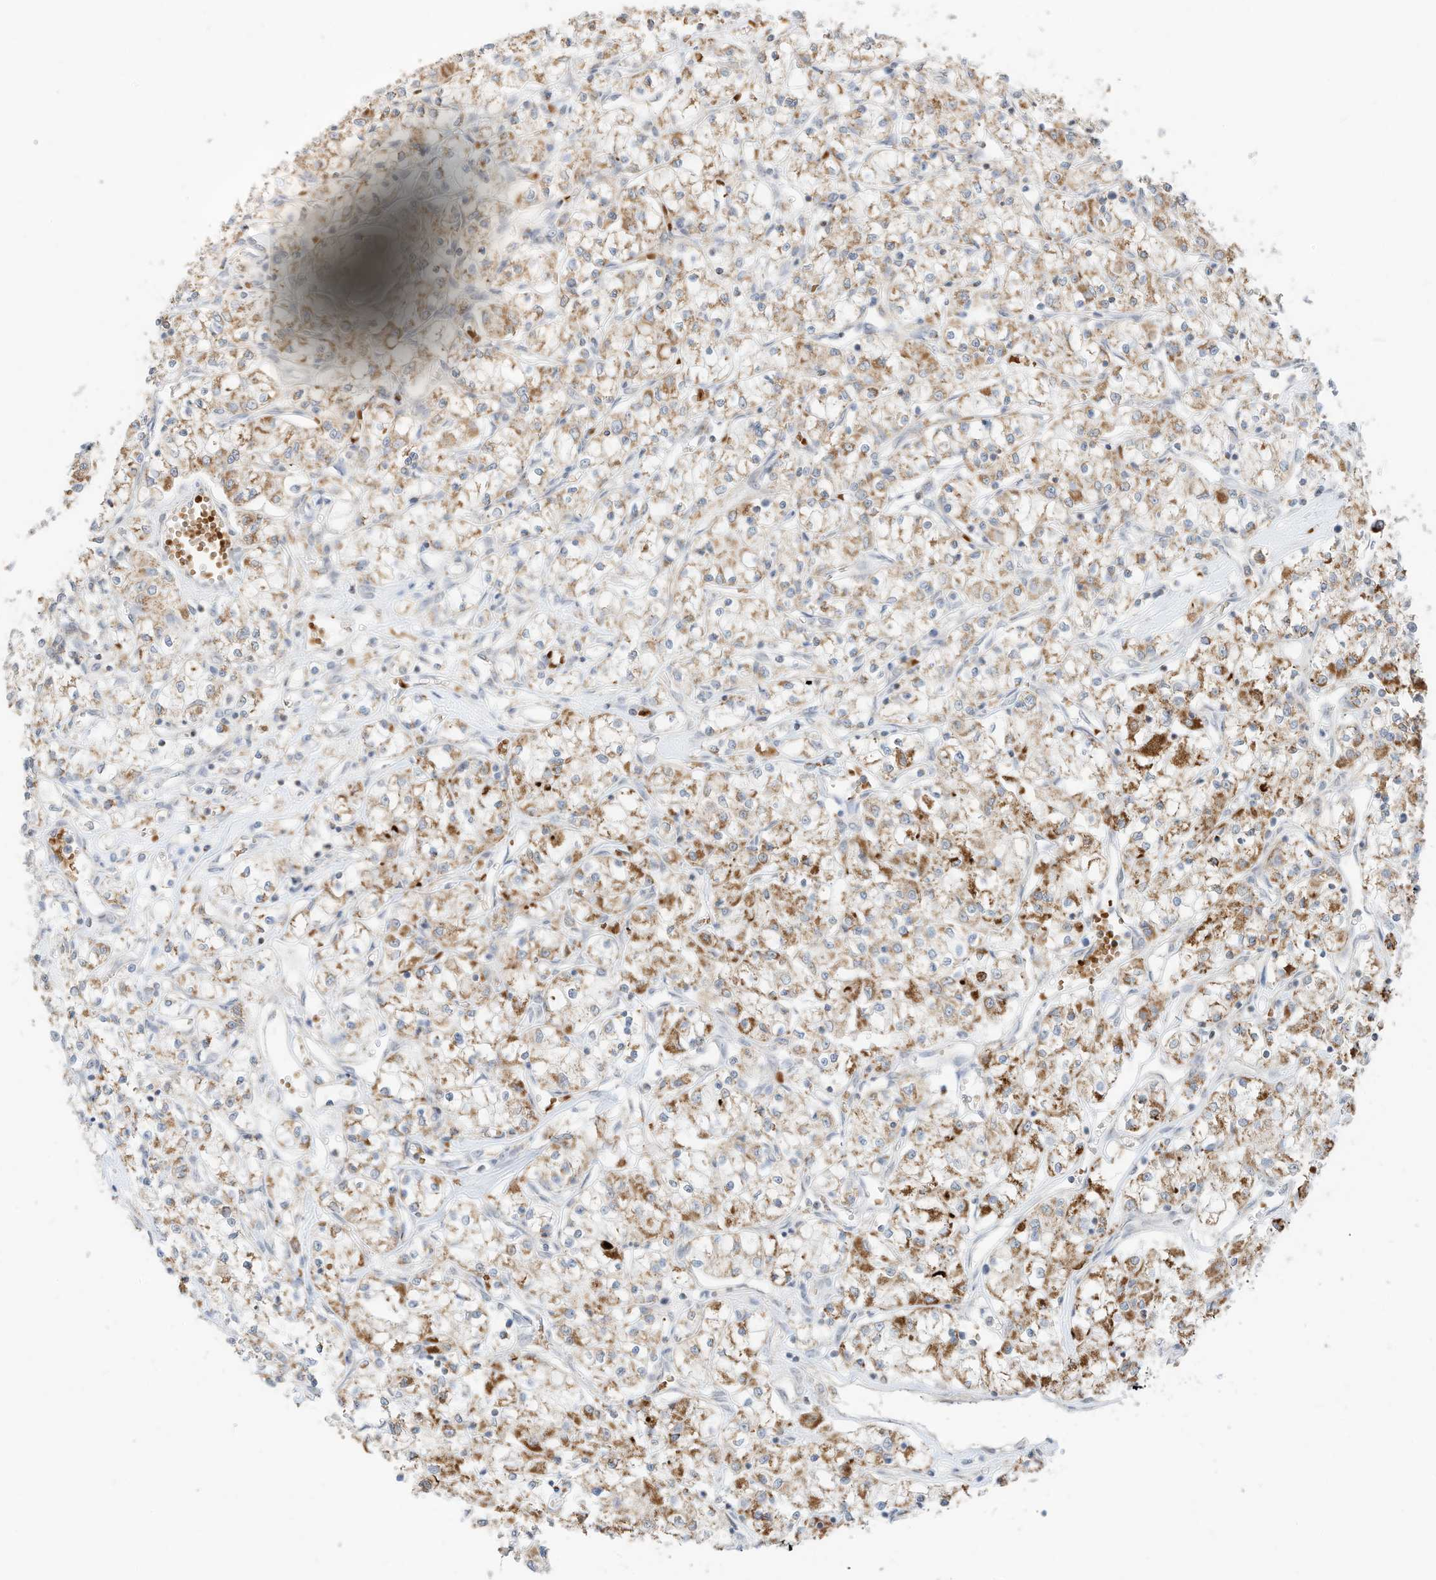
{"staining": {"intensity": "moderate", "quantity": ">75%", "location": "cytoplasmic/membranous"}, "tissue": "renal cancer", "cell_type": "Tumor cells", "image_type": "cancer", "snomed": [{"axis": "morphology", "description": "Adenocarcinoma, NOS"}, {"axis": "topography", "description": "Kidney"}], "caption": "This histopathology image displays immunohistochemistry staining of adenocarcinoma (renal), with medium moderate cytoplasmic/membranous positivity in about >75% of tumor cells.", "gene": "MTUS2", "patient": {"sex": "female", "age": 59}}